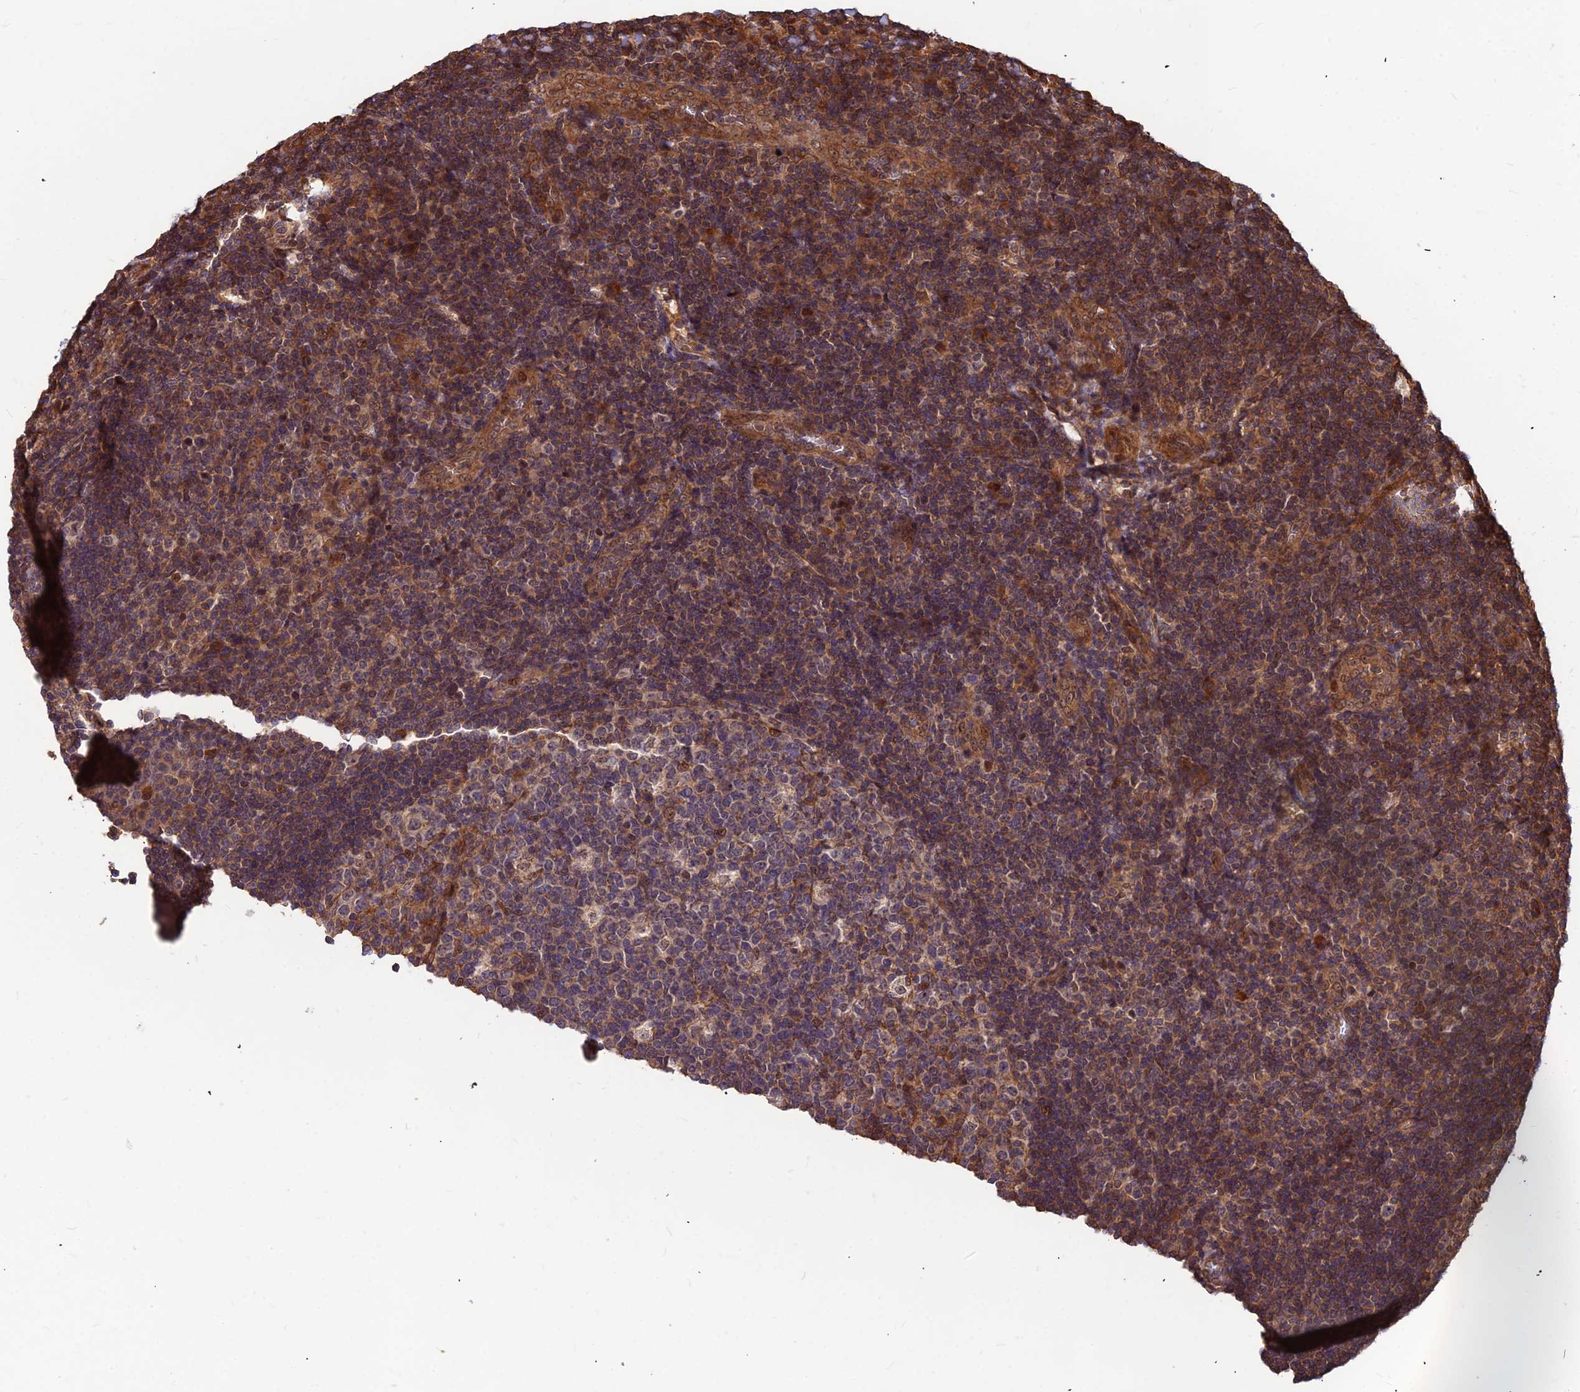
{"staining": {"intensity": "moderate", "quantity": "<25%", "location": "cytoplasmic/membranous"}, "tissue": "tonsil", "cell_type": "Germinal center cells", "image_type": "normal", "snomed": [{"axis": "morphology", "description": "Normal tissue, NOS"}, {"axis": "topography", "description": "Tonsil"}], "caption": "Moderate cytoplasmic/membranous expression is identified in approximately <25% of germinal center cells in unremarkable tonsil.", "gene": "ZNF467", "patient": {"sex": "male", "age": 17}}